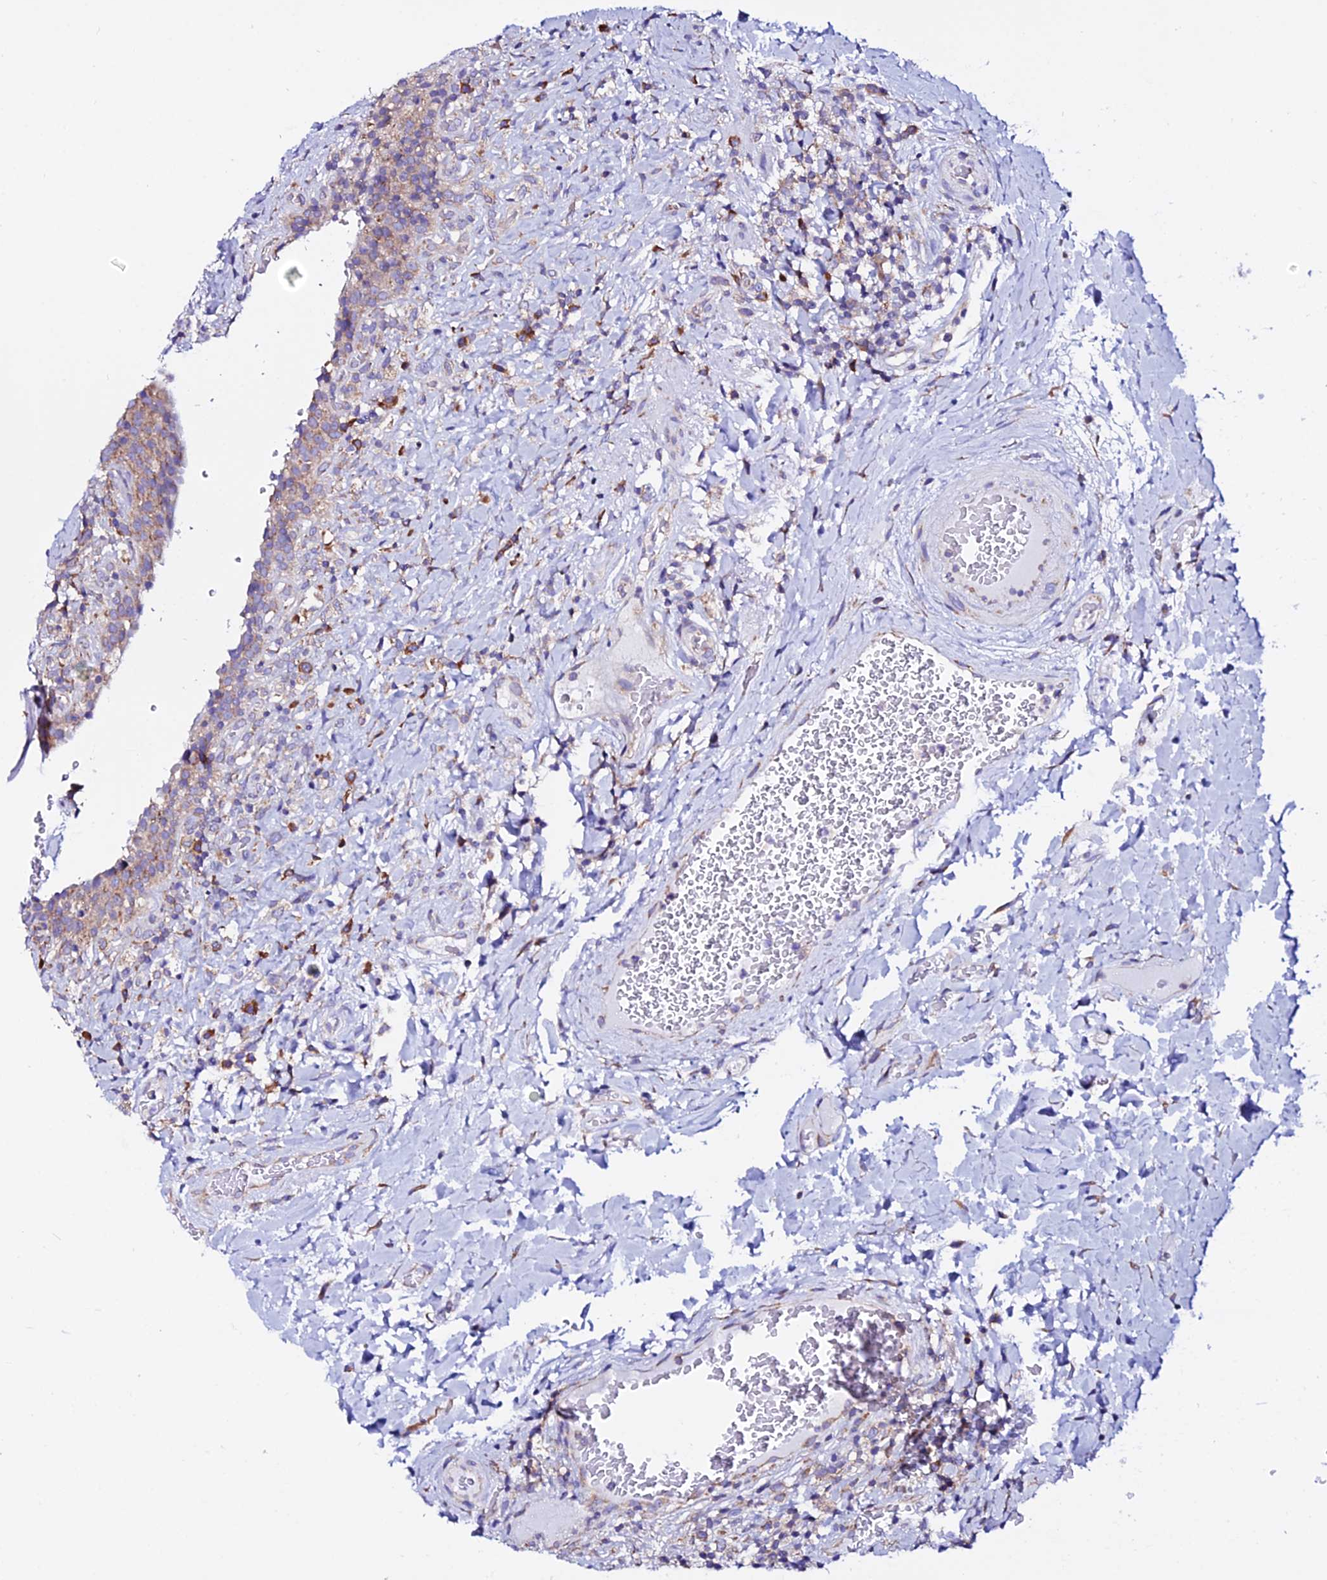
{"staining": {"intensity": "weak", "quantity": "25%-75%", "location": "cytoplasmic/membranous"}, "tissue": "urinary bladder", "cell_type": "Urothelial cells", "image_type": "normal", "snomed": [{"axis": "morphology", "description": "Normal tissue, NOS"}, {"axis": "morphology", "description": "Inflammation, NOS"}, {"axis": "topography", "description": "Urinary bladder"}], "caption": "Immunohistochemical staining of normal human urinary bladder shows low levels of weak cytoplasmic/membranous staining in approximately 25%-75% of urothelial cells.", "gene": "EEF1G", "patient": {"sex": "male", "age": 64}}